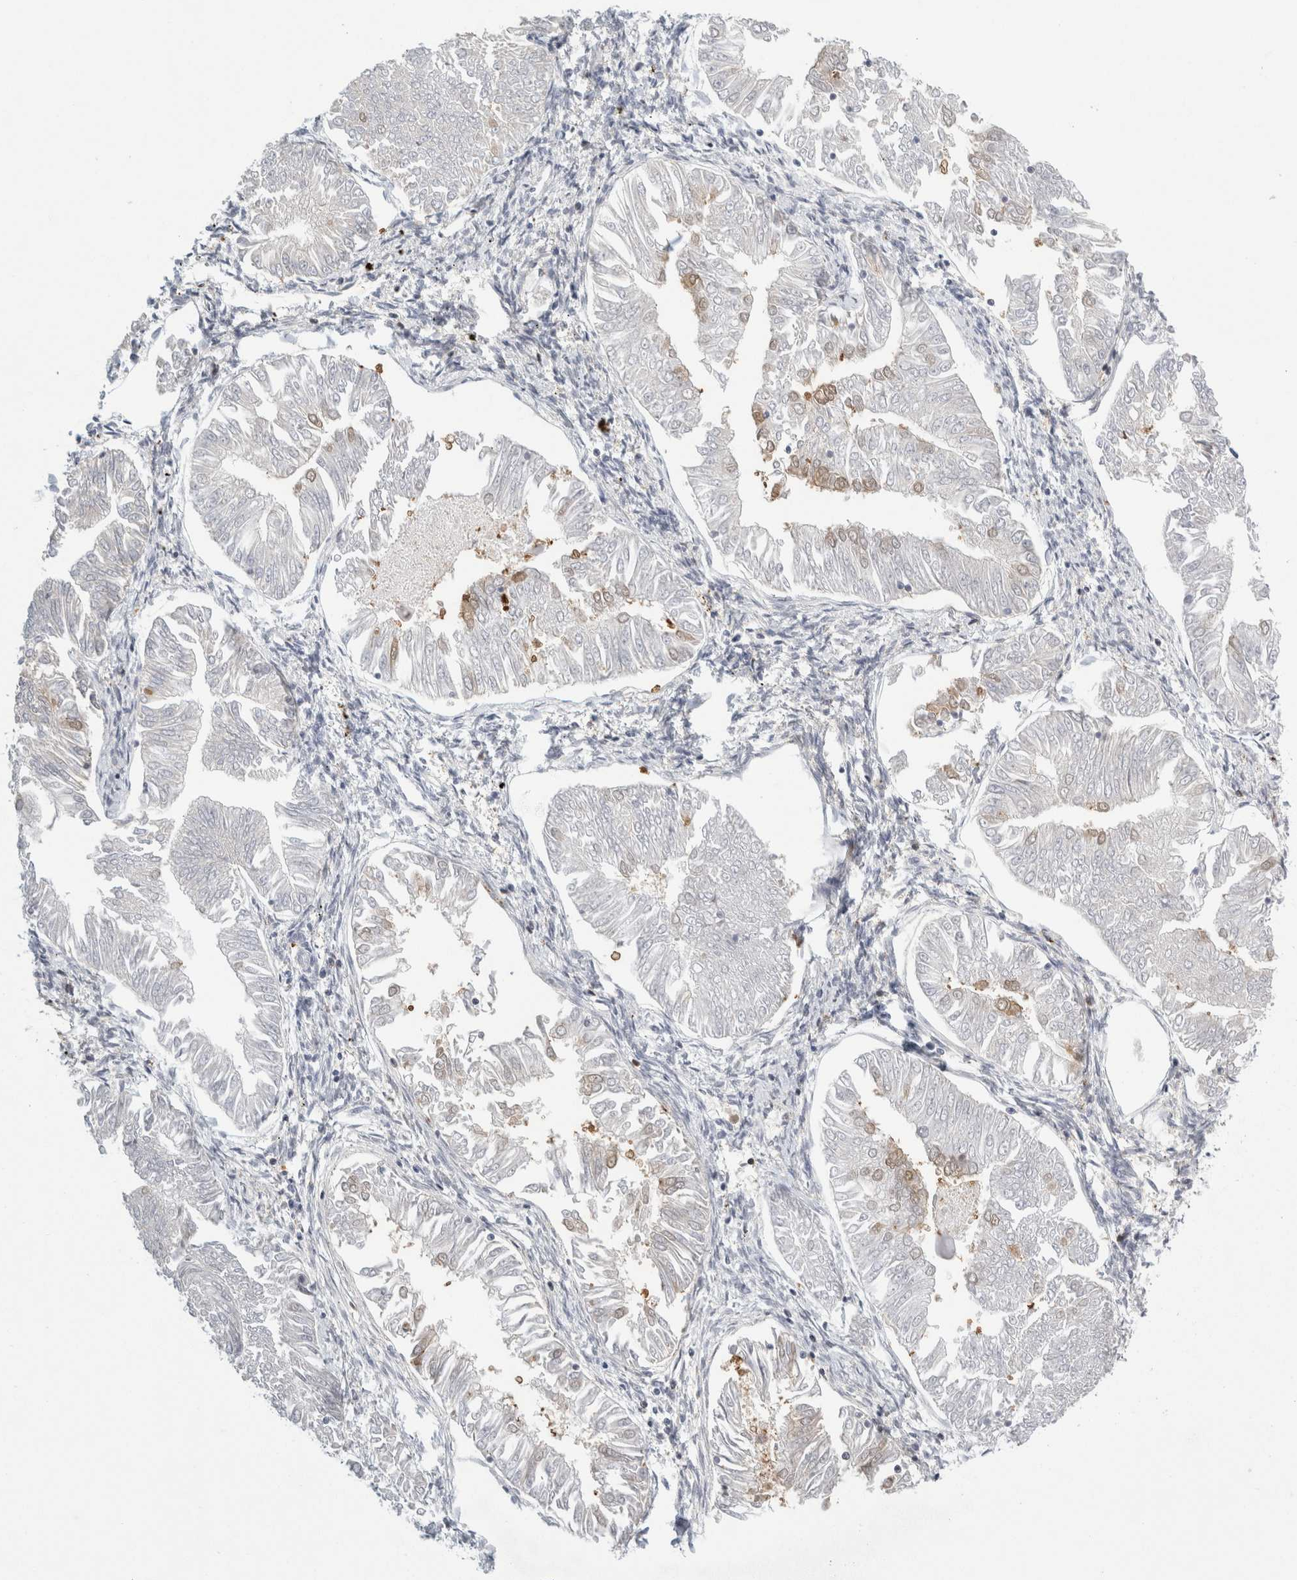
{"staining": {"intensity": "weak", "quantity": "<25%", "location": "cytoplasmic/membranous"}, "tissue": "endometrial cancer", "cell_type": "Tumor cells", "image_type": "cancer", "snomed": [{"axis": "morphology", "description": "Adenocarcinoma, NOS"}, {"axis": "topography", "description": "Endometrium"}], "caption": "The photomicrograph exhibits no staining of tumor cells in endometrial cancer (adenocarcinoma).", "gene": "P2RY2", "patient": {"sex": "female", "age": 53}}